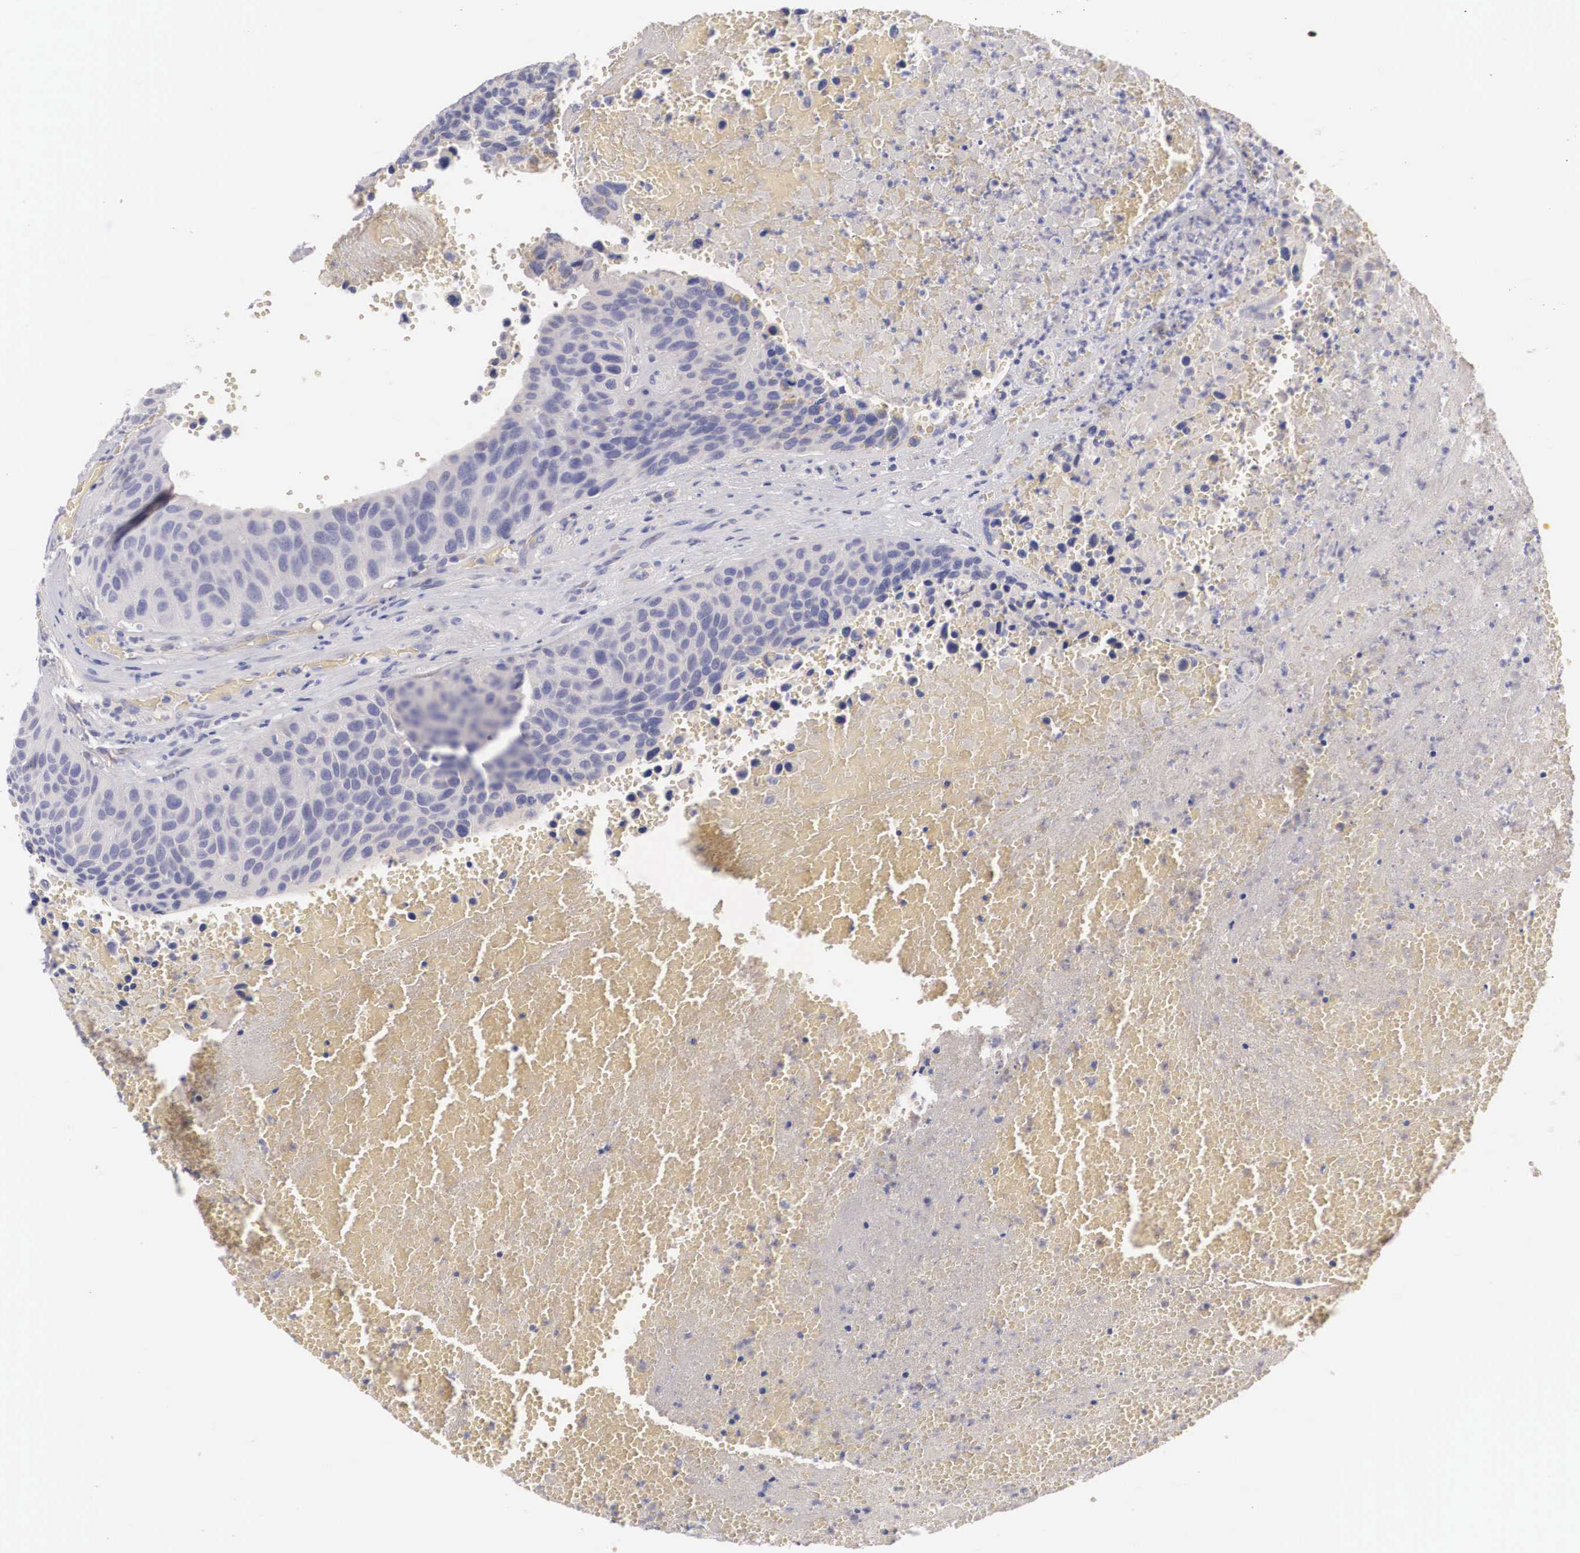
{"staining": {"intensity": "negative", "quantity": "none", "location": "none"}, "tissue": "urothelial cancer", "cell_type": "Tumor cells", "image_type": "cancer", "snomed": [{"axis": "morphology", "description": "Urothelial carcinoma, High grade"}, {"axis": "topography", "description": "Urinary bladder"}], "caption": "This histopathology image is of urothelial carcinoma (high-grade) stained with immunohistochemistry to label a protein in brown with the nuclei are counter-stained blue. There is no staining in tumor cells.", "gene": "ABHD4", "patient": {"sex": "male", "age": 66}}